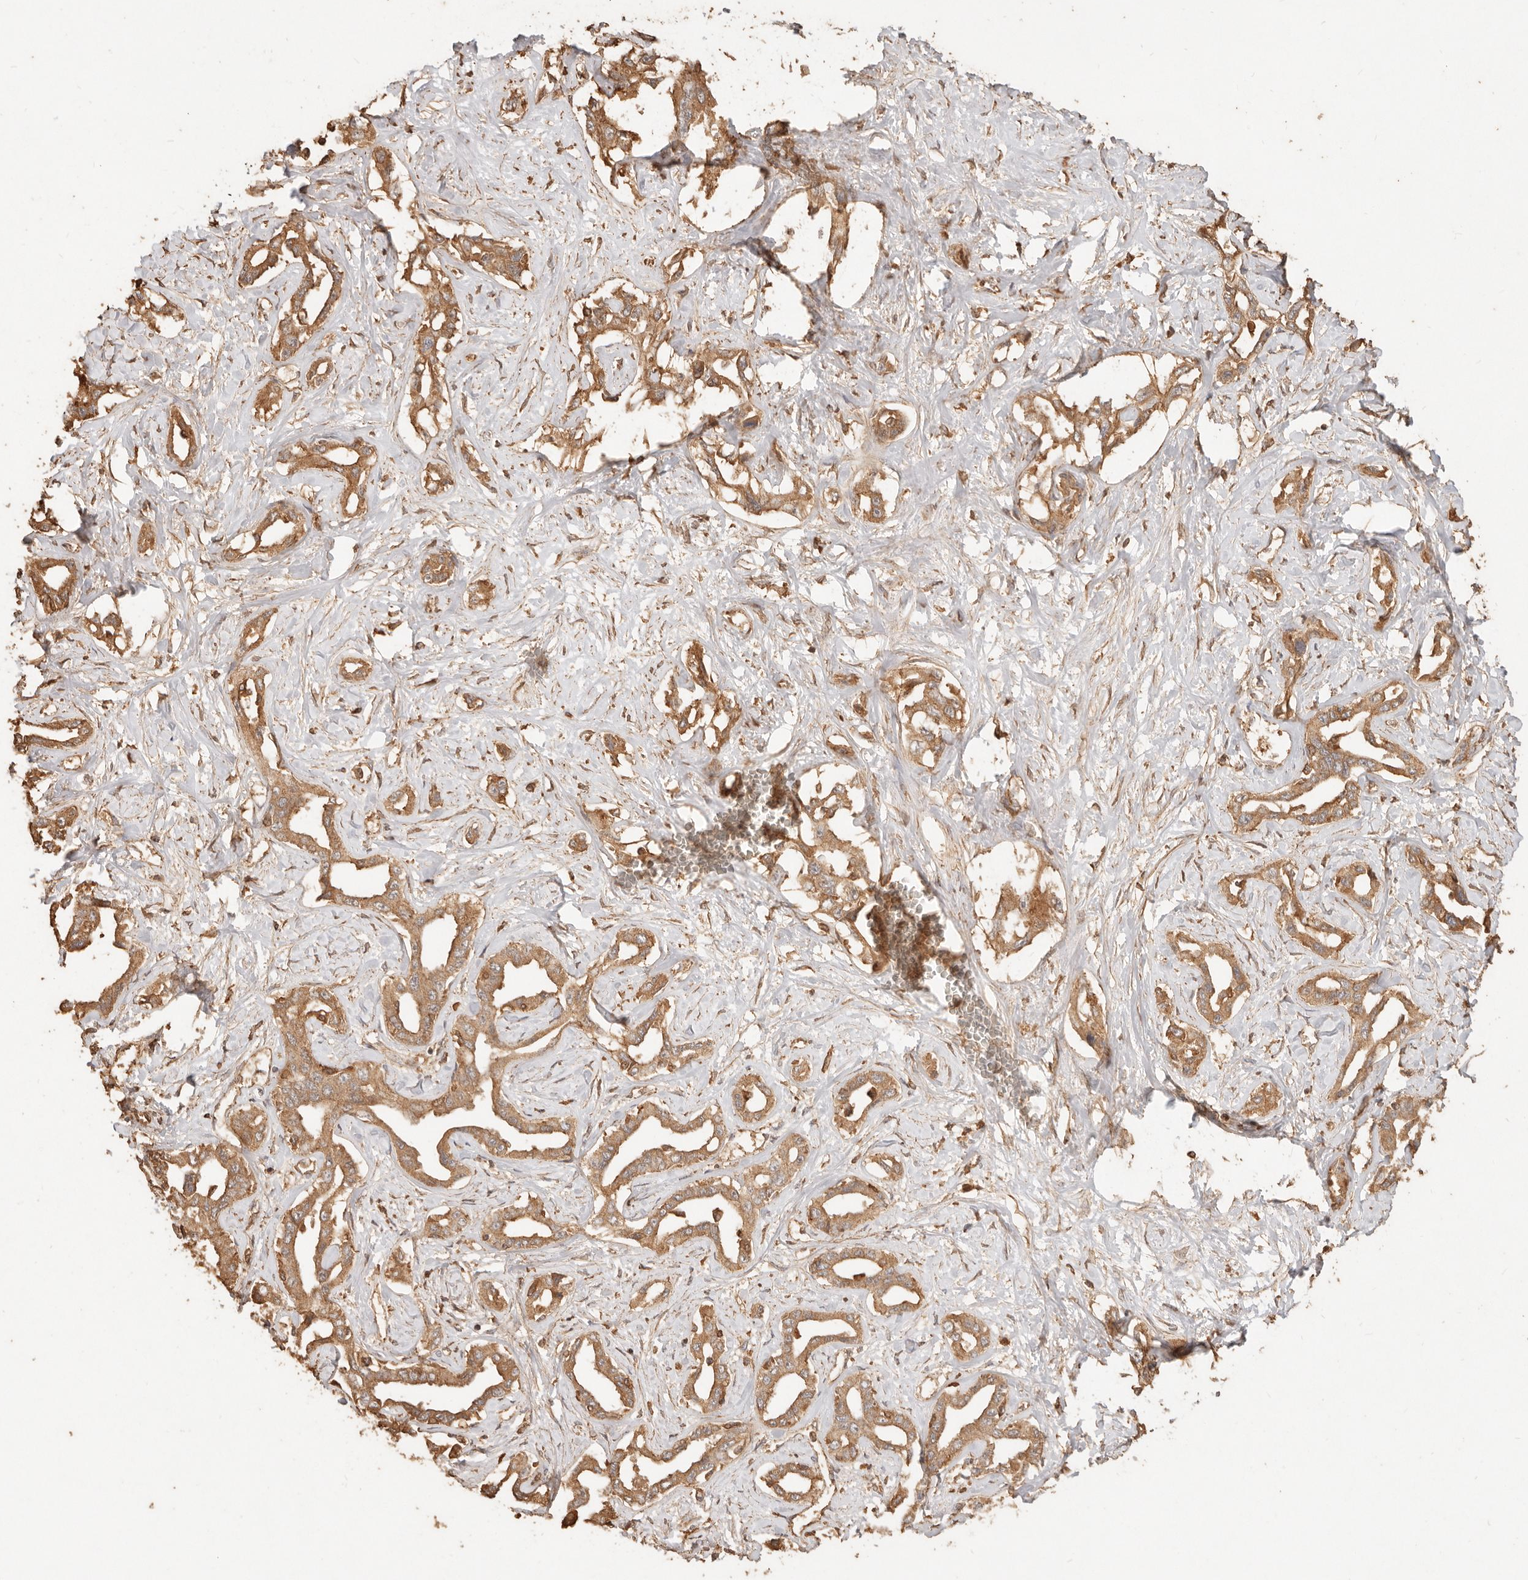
{"staining": {"intensity": "moderate", "quantity": ">75%", "location": "cytoplasmic/membranous"}, "tissue": "liver cancer", "cell_type": "Tumor cells", "image_type": "cancer", "snomed": [{"axis": "morphology", "description": "Cholangiocarcinoma"}, {"axis": "topography", "description": "Liver"}], "caption": "This micrograph reveals liver cancer stained with IHC to label a protein in brown. The cytoplasmic/membranous of tumor cells show moderate positivity for the protein. Nuclei are counter-stained blue.", "gene": "FAM180B", "patient": {"sex": "male", "age": 59}}